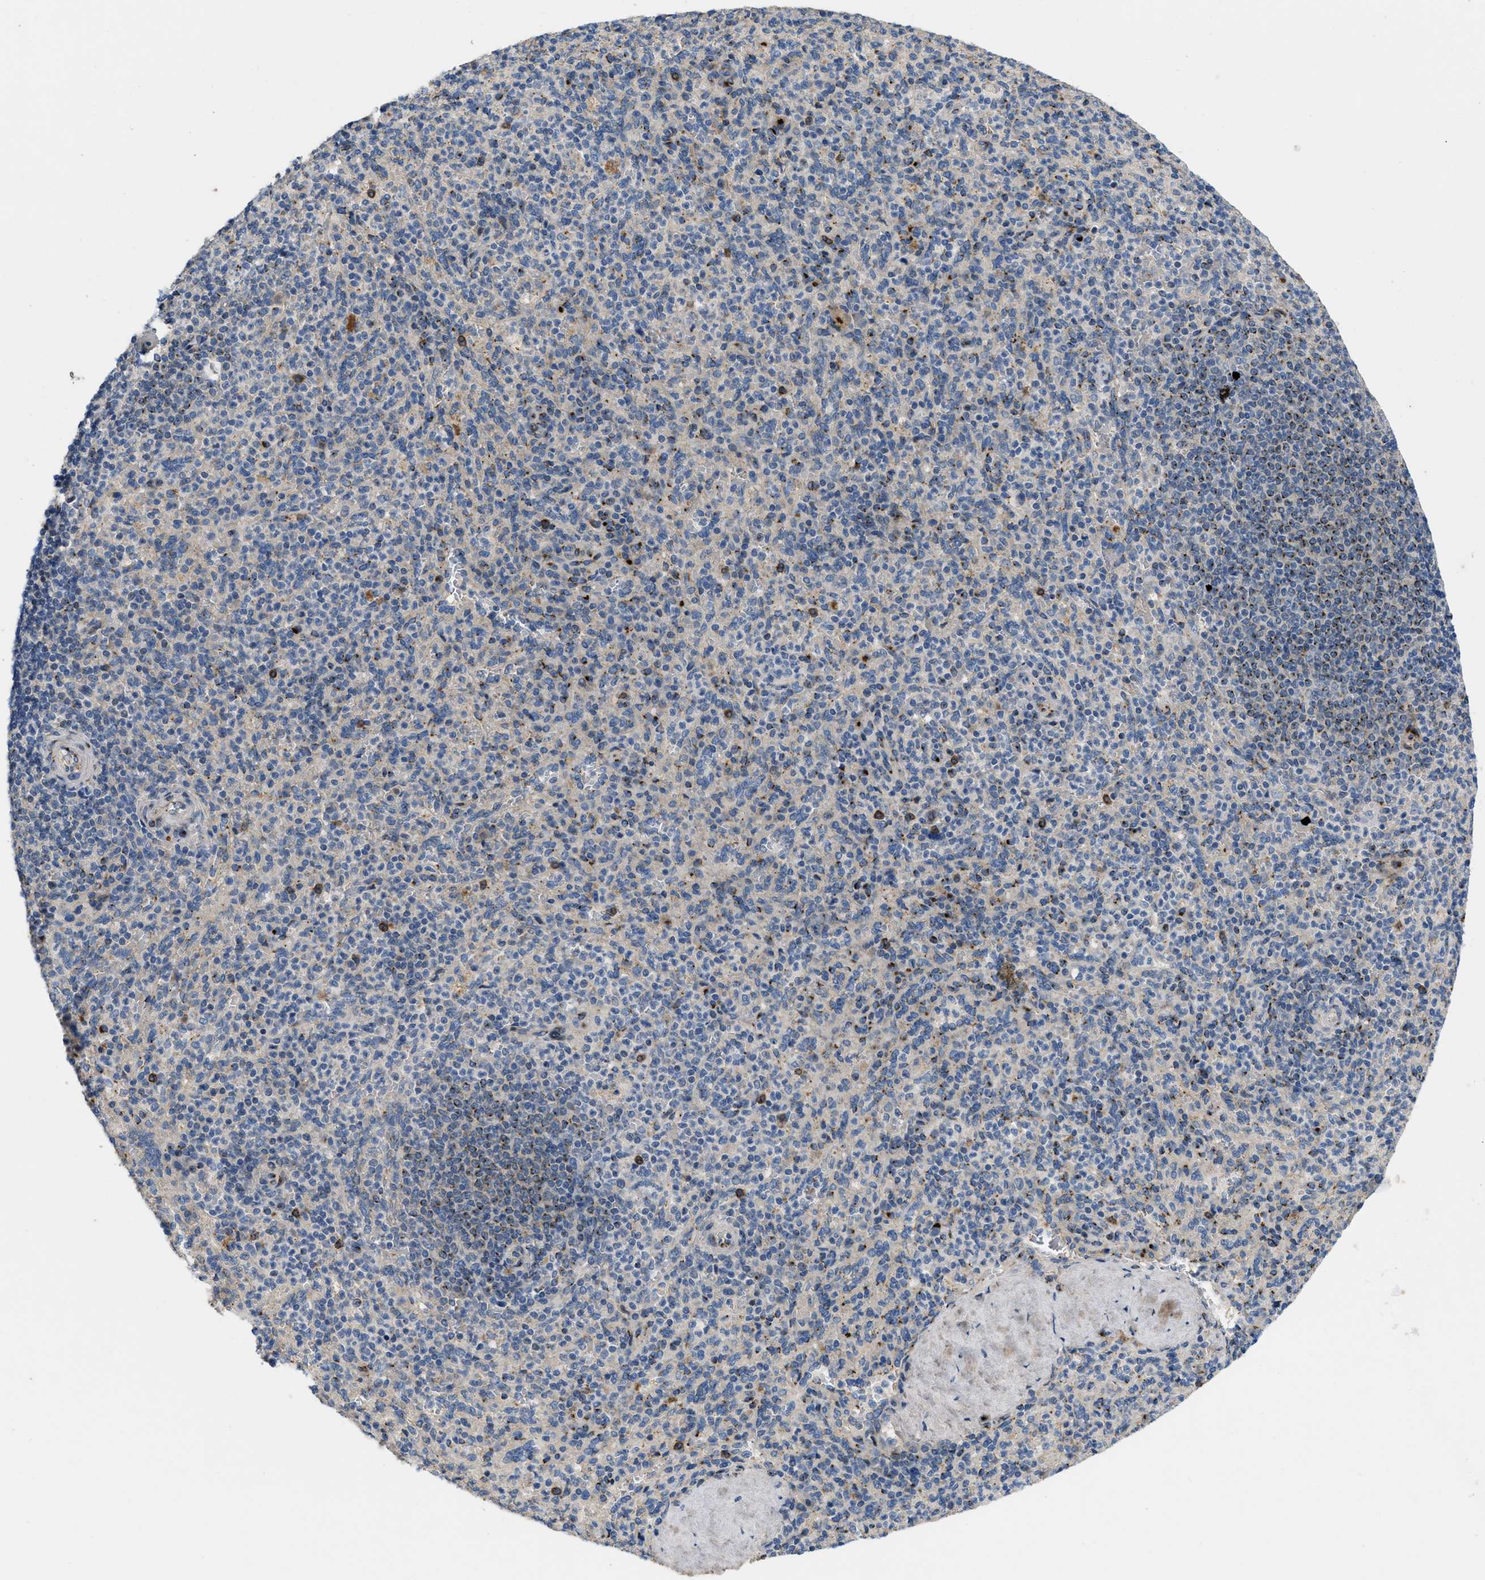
{"staining": {"intensity": "strong", "quantity": "25%-75%", "location": "cytoplasmic/membranous"}, "tissue": "spleen", "cell_type": "Cells in red pulp", "image_type": "normal", "snomed": [{"axis": "morphology", "description": "Normal tissue, NOS"}, {"axis": "topography", "description": "Spleen"}], "caption": "This histopathology image demonstrates unremarkable spleen stained with IHC to label a protein in brown. The cytoplasmic/membranous of cells in red pulp show strong positivity for the protein. Nuclei are counter-stained blue.", "gene": "ZNF70", "patient": {"sex": "male", "age": 36}}